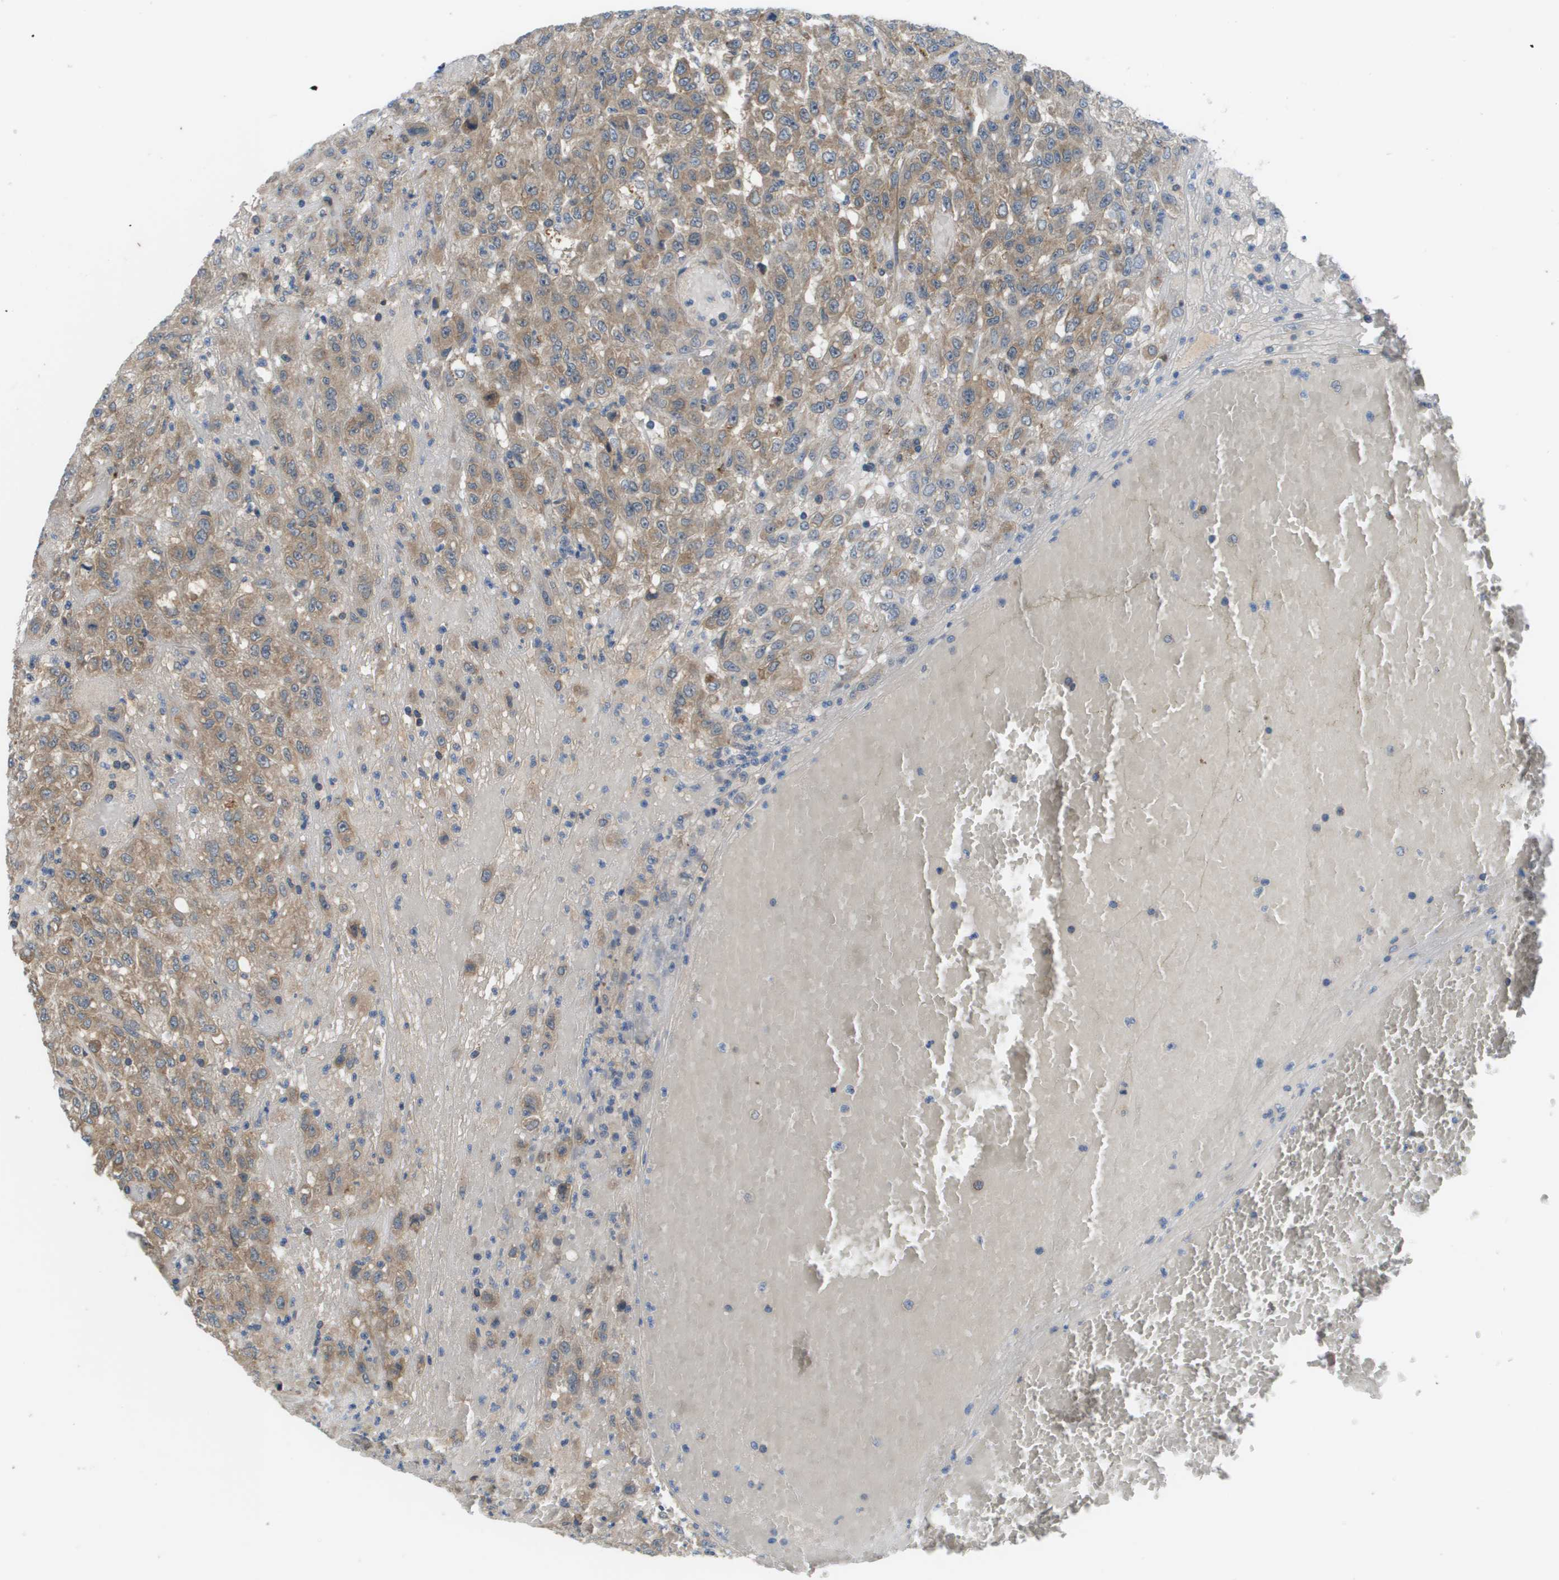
{"staining": {"intensity": "moderate", "quantity": ">75%", "location": "cytoplasmic/membranous"}, "tissue": "urothelial cancer", "cell_type": "Tumor cells", "image_type": "cancer", "snomed": [{"axis": "morphology", "description": "Urothelial carcinoma, High grade"}, {"axis": "topography", "description": "Urinary bladder"}], "caption": "Urothelial carcinoma (high-grade) was stained to show a protein in brown. There is medium levels of moderate cytoplasmic/membranous expression in approximately >75% of tumor cells.", "gene": "SLC25A20", "patient": {"sex": "male", "age": 46}}